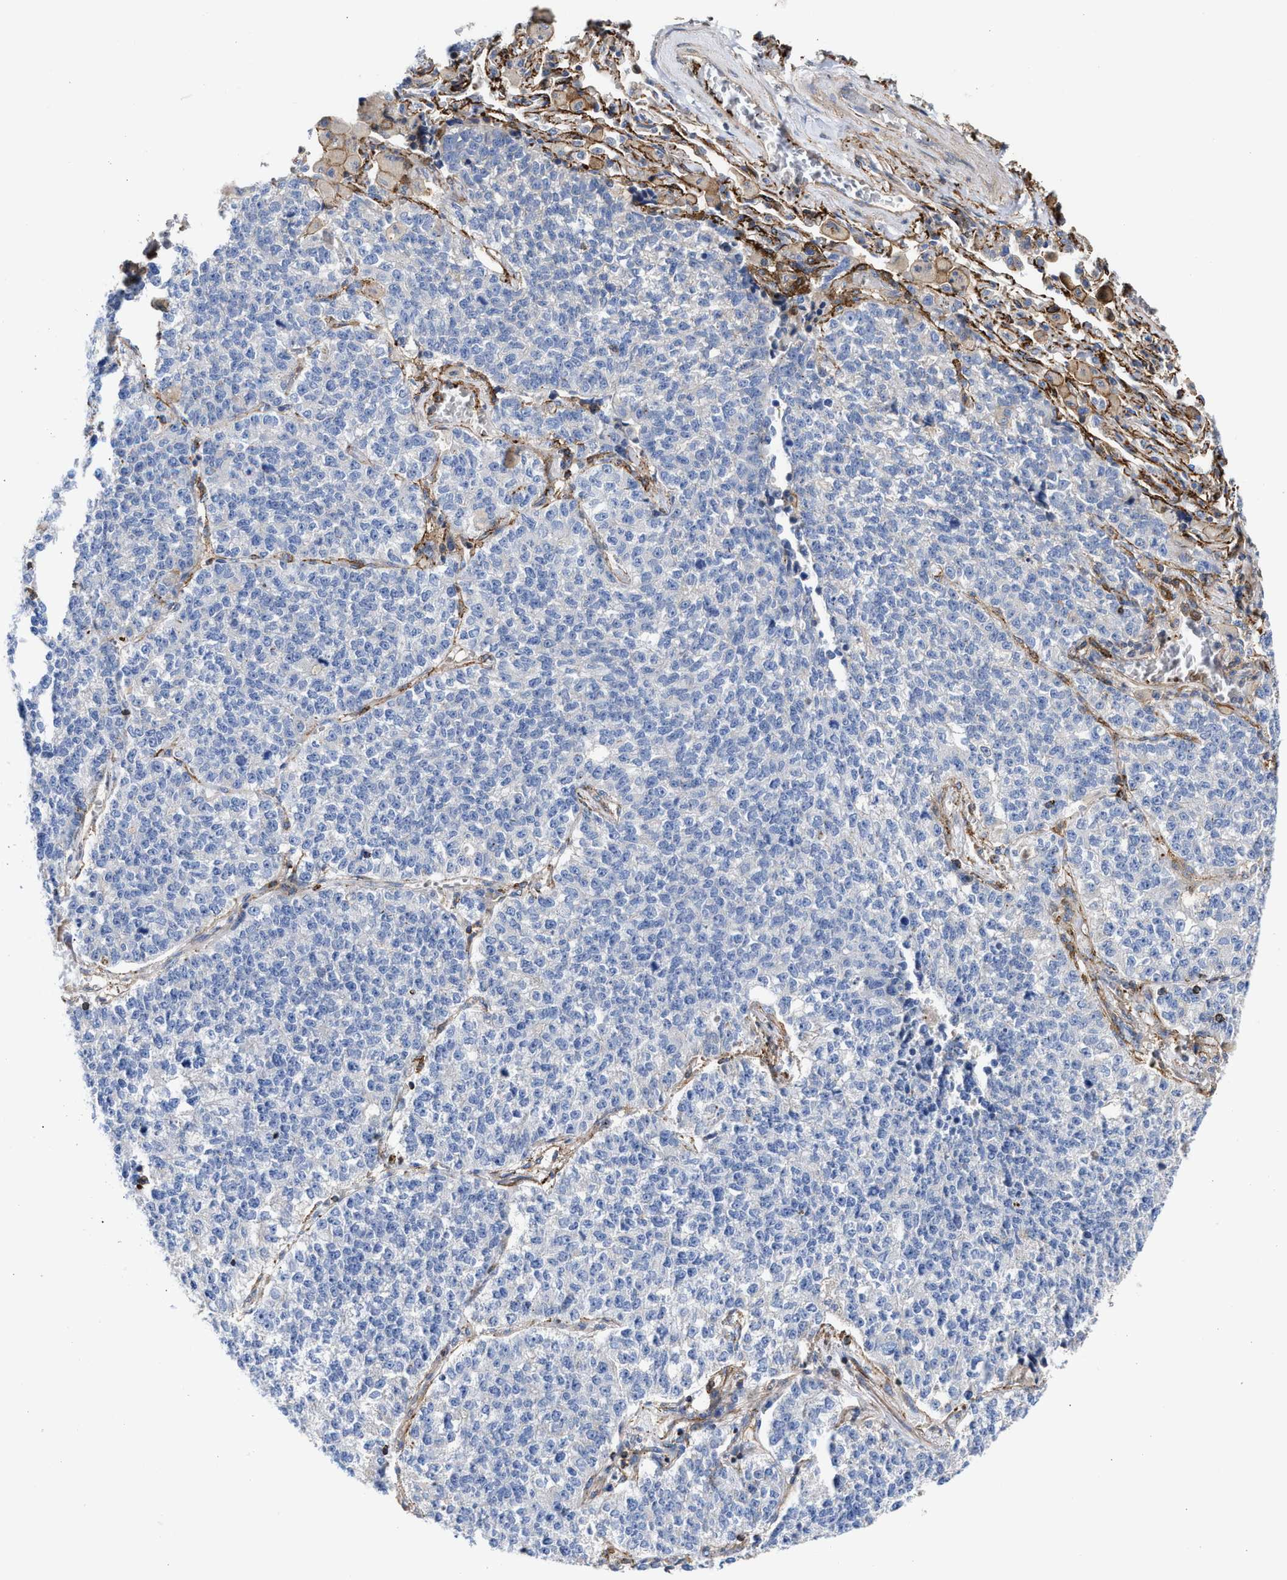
{"staining": {"intensity": "negative", "quantity": "none", "location": "none"}, "tissue": "lung cancer", "cell_type": "Tumor cells", "image_type": "cancer", "snomed": [{"axis": "morphology", "description": "Adenocarcinoma, NOS"}, {"axis": "topography", "description": "Lung"}], "caption": "Immunohistochemistry of human lung cancer (adenocarcinoma) shows no staining in tumor cells.", "gene": "HS3ST5", "patient": {"sex": "male", "age": 49}}